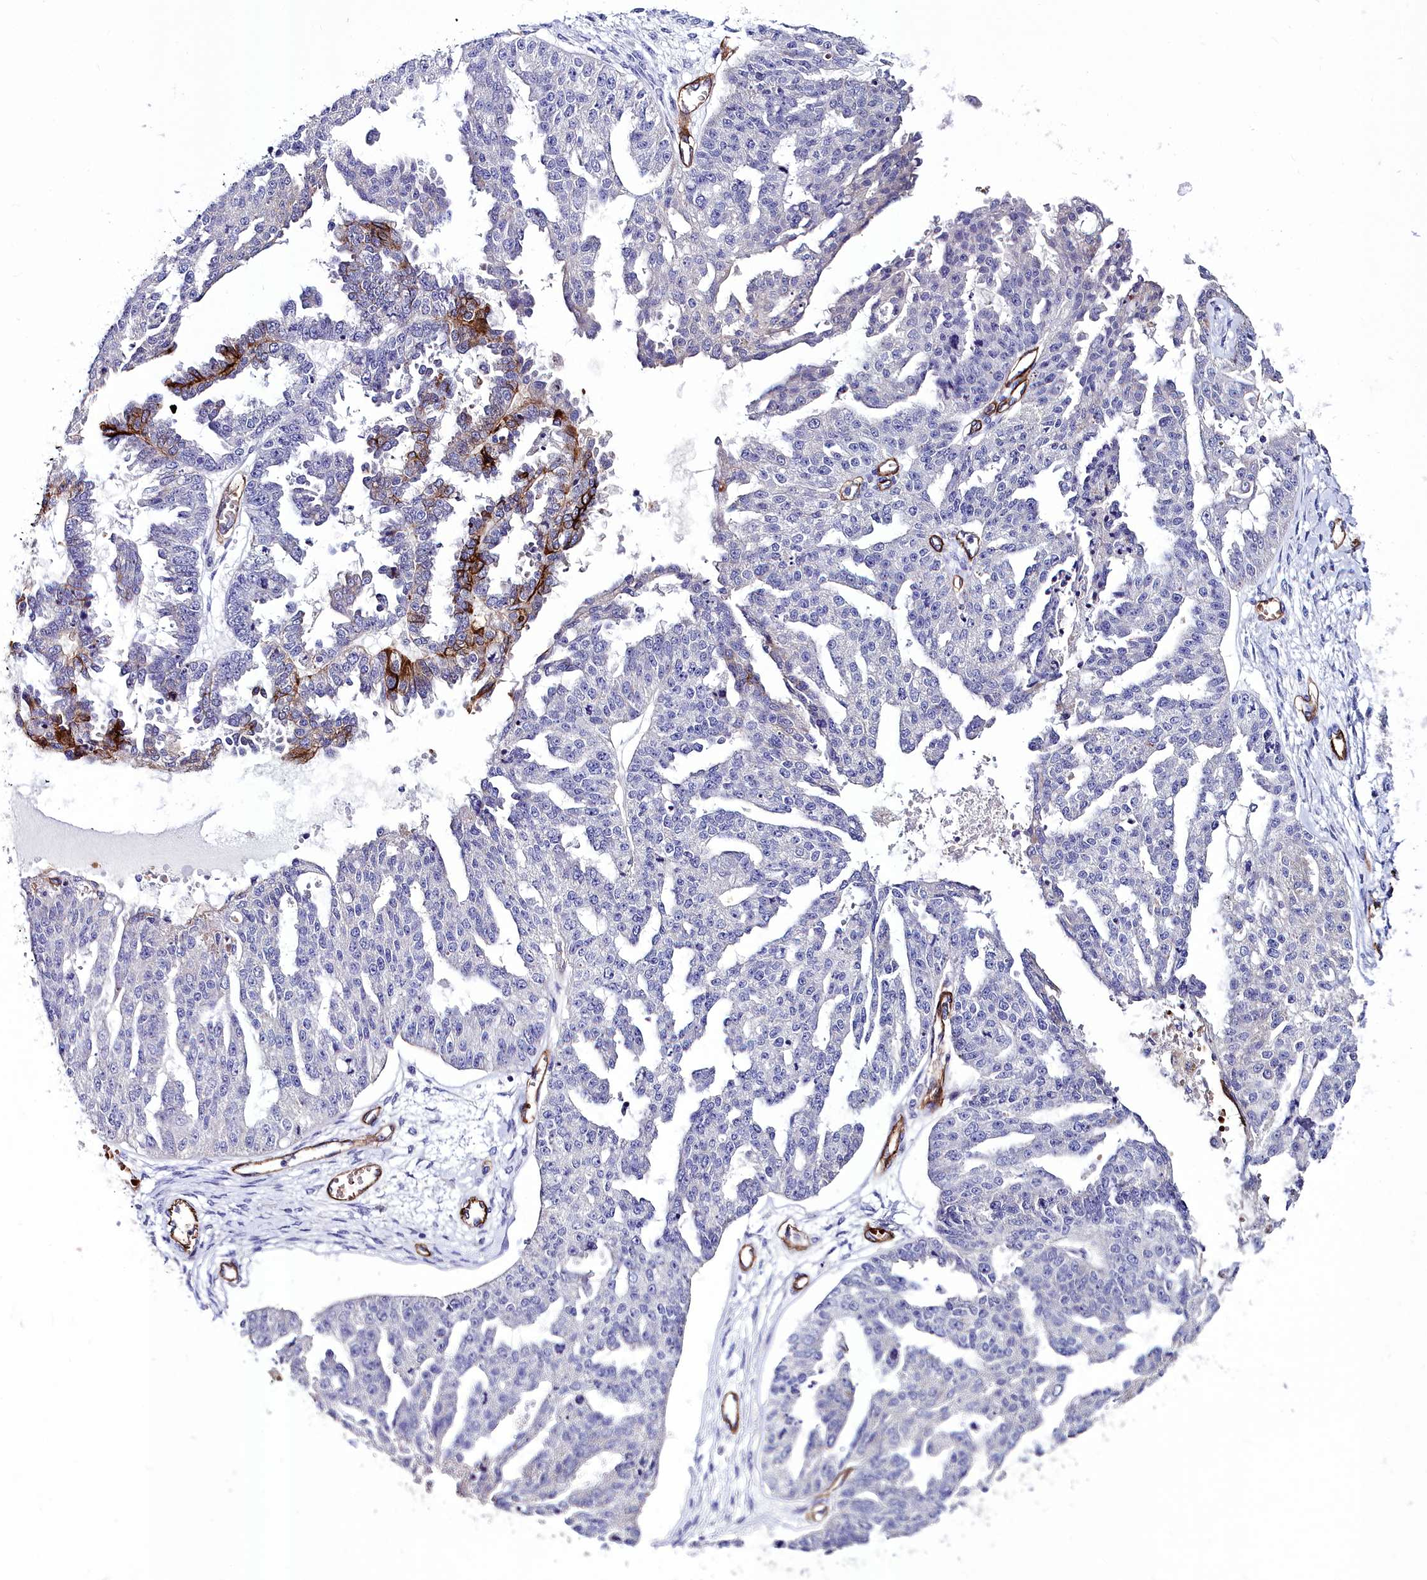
{"staining": {"intensity": "moderate", "quantity": "<25%", "location": "cytoplasmic/membranous"}, "tissue": "ovarian cancer", "cell_type": "Tumor cells", "image_type": "cancer", "snomed": [{"axis": "morphology", "description": "Cystadenocarcinoma, serous, NOS"}, {"axis": "topography", "description": "Ovary"}], "caption": "IHC staining of ovarian cancer (serous cystadenocarcinoma), which demonstrates low levels of moderate cytoplasmic/membranous staining in about <25% of tumor cells indicating moderate cytoplasmic/membranous protein positivity. The staining was performed using DAB (3,3'-diaminobenzidine) (brown) for protein detection and nuclei were counterstained in hematoxylin (blue).", "gene": "CYP4F11", "patient": {"sex": "female", "age": 58}}